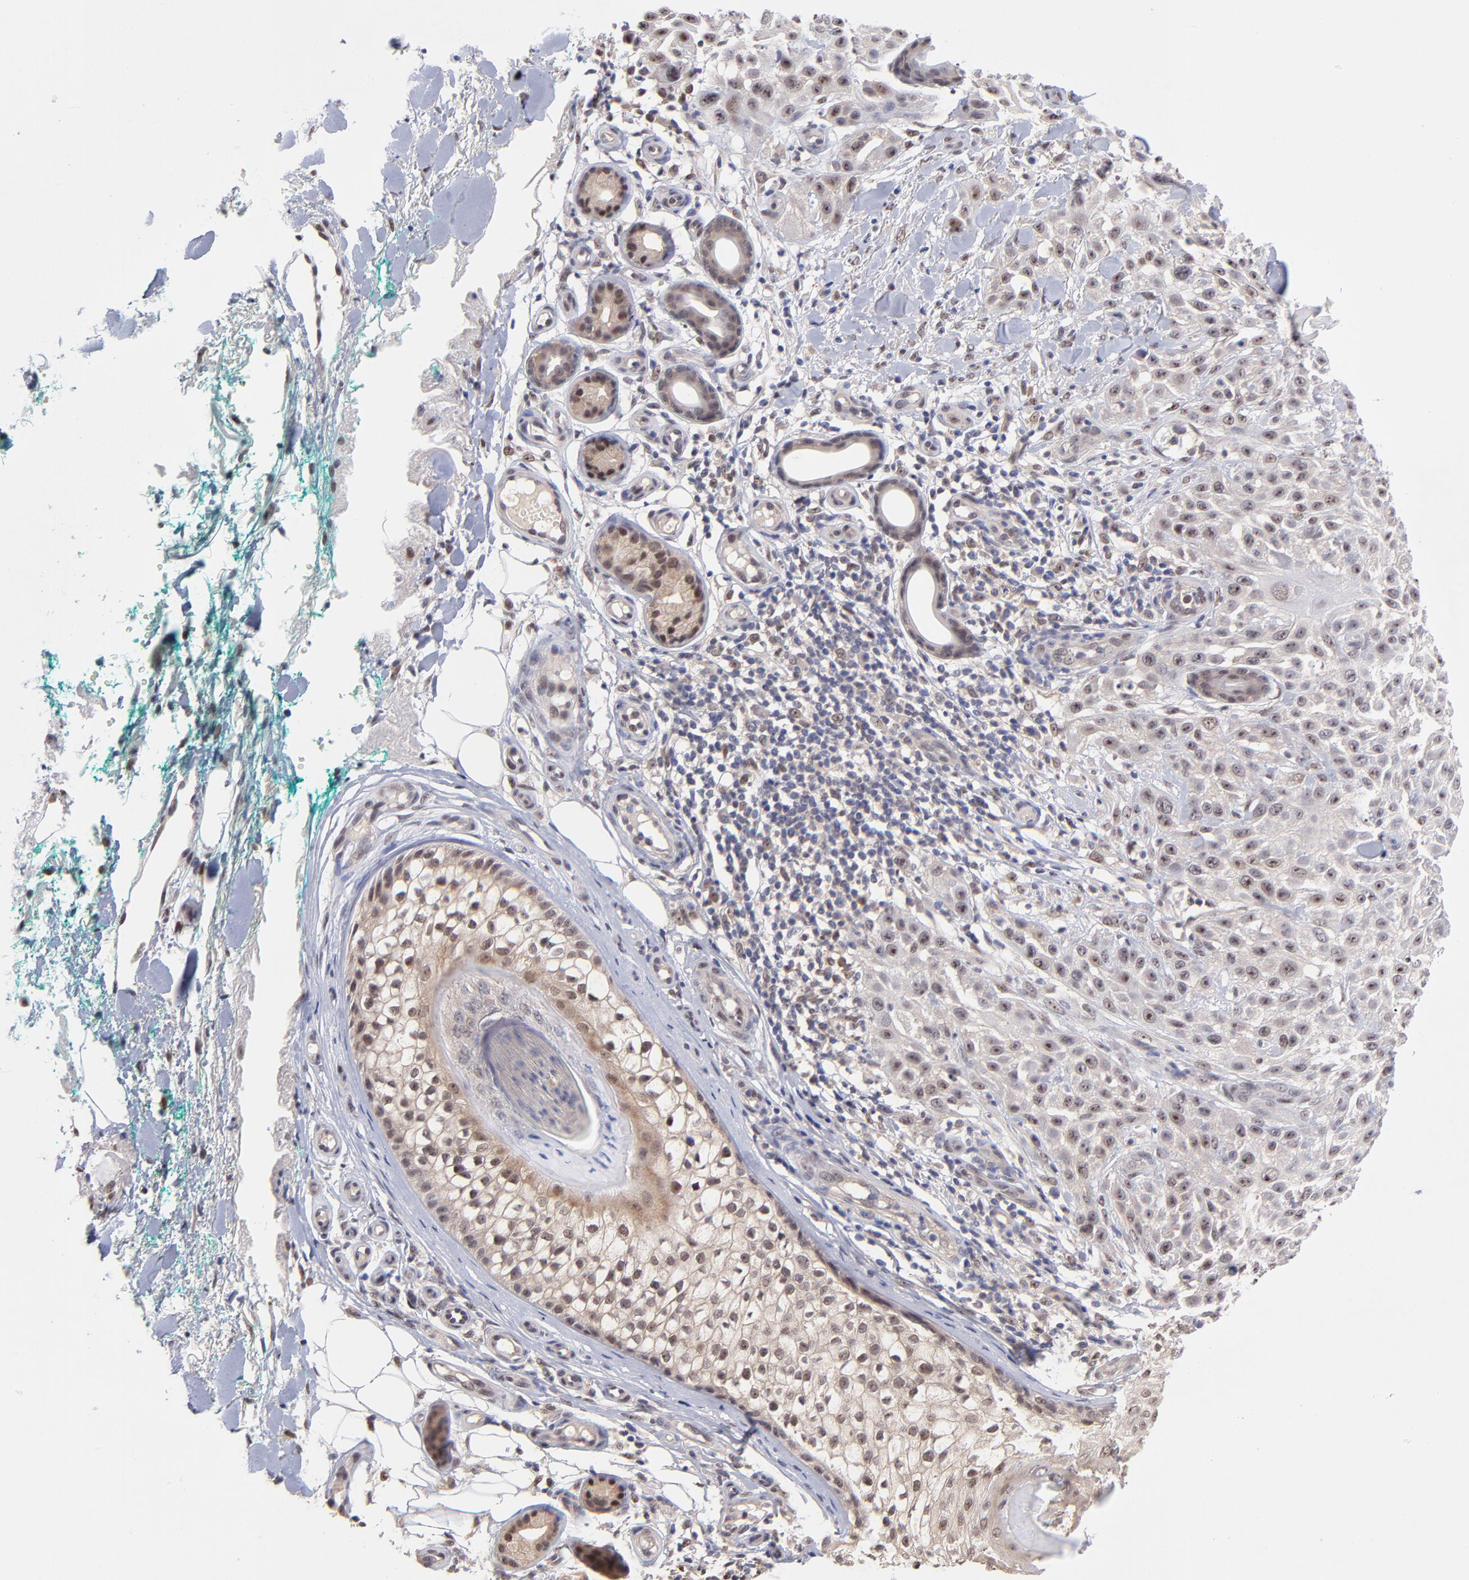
{"staining": {"intensity": "weak", "quantity": "<25%", "location": "nuclear"}, "tissue": "skin cancer", "cell_type": "Tumor cells", "image_type": "cancer", "snomed": [{"axis": "morphology", "description": "Squamous cell carcinoma, NOS"}, {"axis": "topography", "description": "Skin"}], "caption": "An image of human skin squamous cell carcinoma is negative for staining in tumor cells.", "gene": "UBE2E3", "patient": {"sex": "female", "age": 42}}